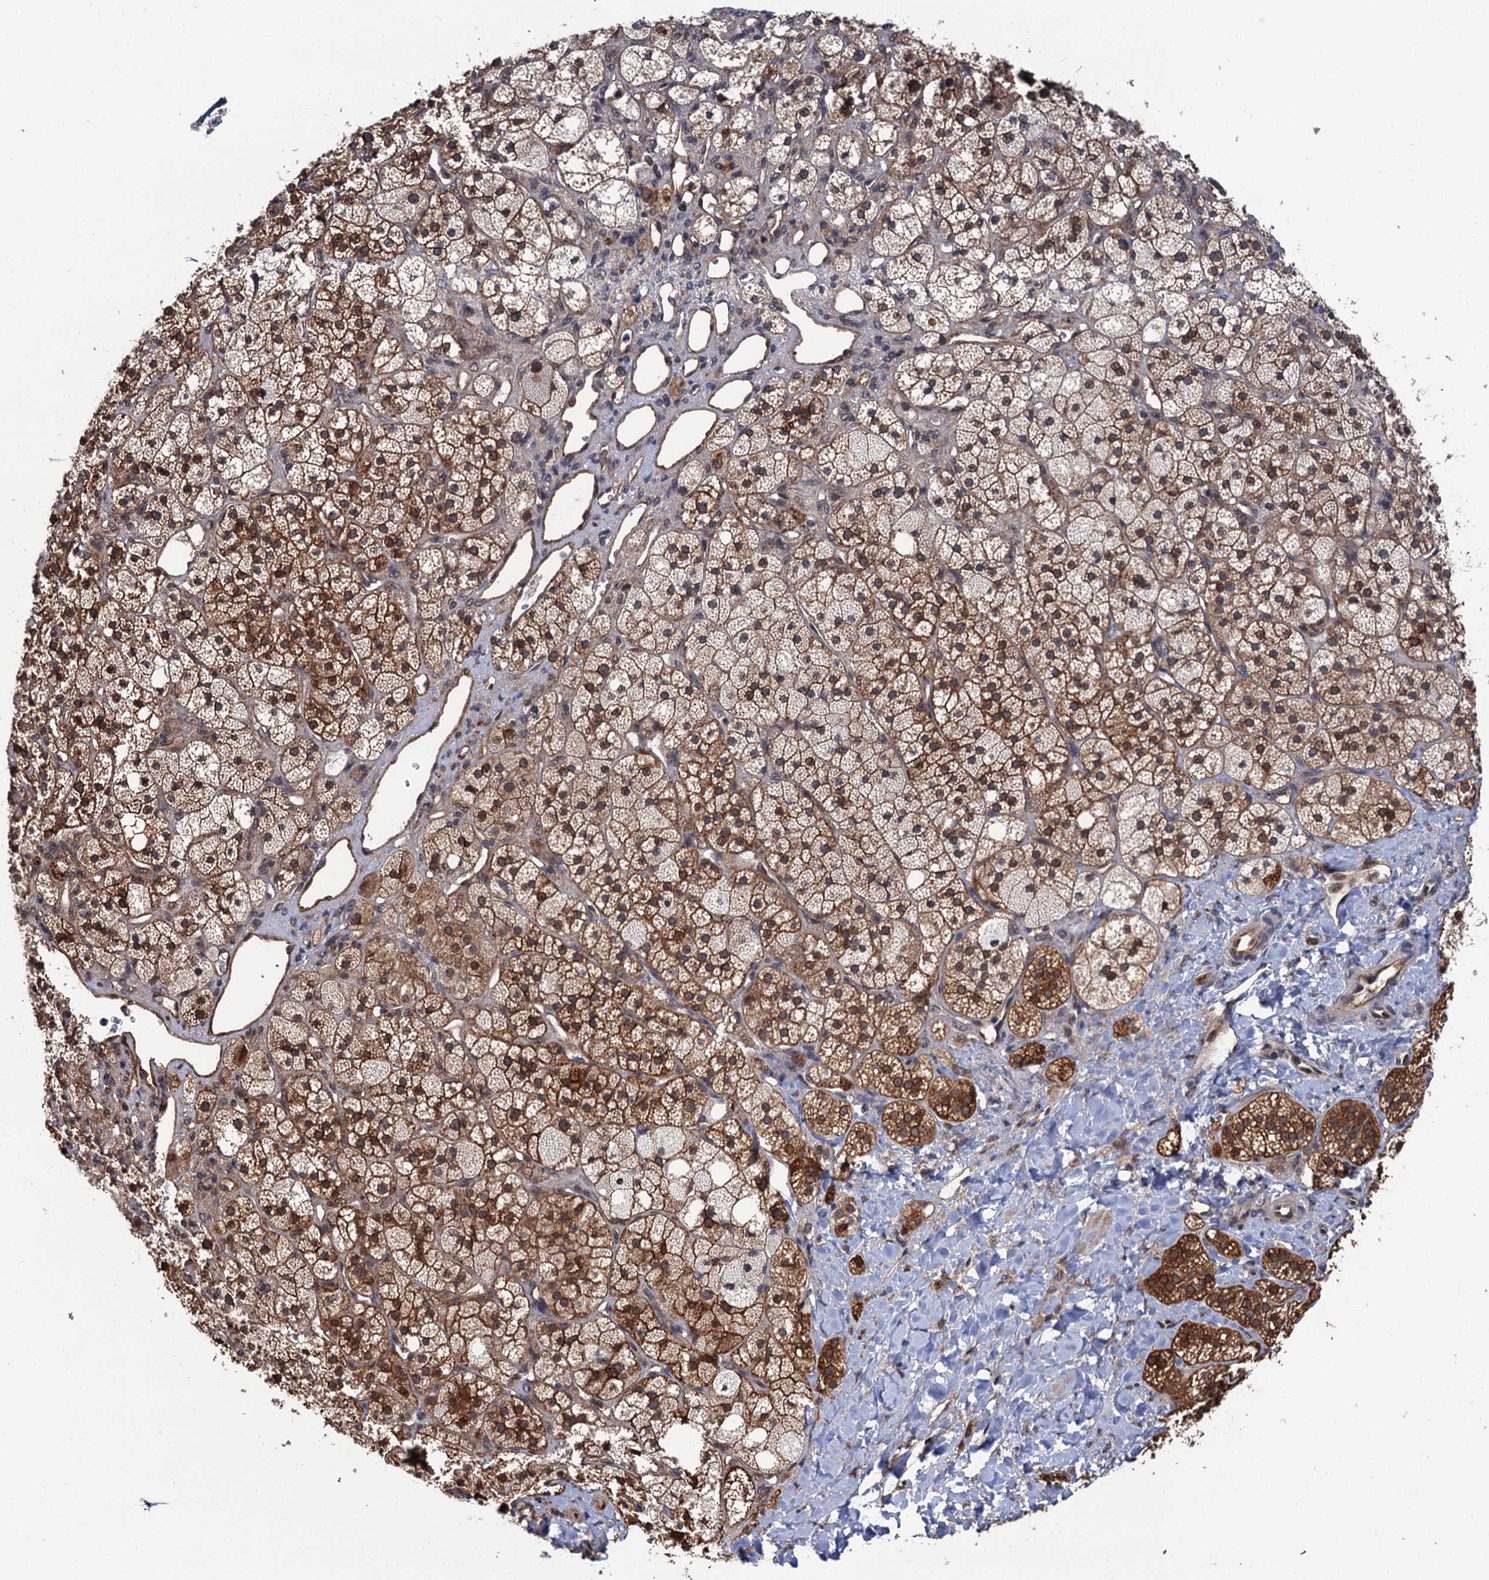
{"staining": {"intensity": "strong", "quantity": "25%-75%", "location": "cytoplasmic/membranous,nuclear"}, "tissue": "adrenal gland", "cell_type": "Glandular cells", "image_type": "normal", "snomed": [{"axis": "morphology", "description": "Normal tissue, NOS"}, {"axis": "topography", "description": "Adrenal gland"}], "caption": "Brown immunohistochemical staining in unremarkable adrenal gland shows strong cytoplasmic/membranous,nuclear positivity in approximately 25%-75% of glandular cells.", "gene": "CDC23", "patient": {"sex": "male", "age": 61}}